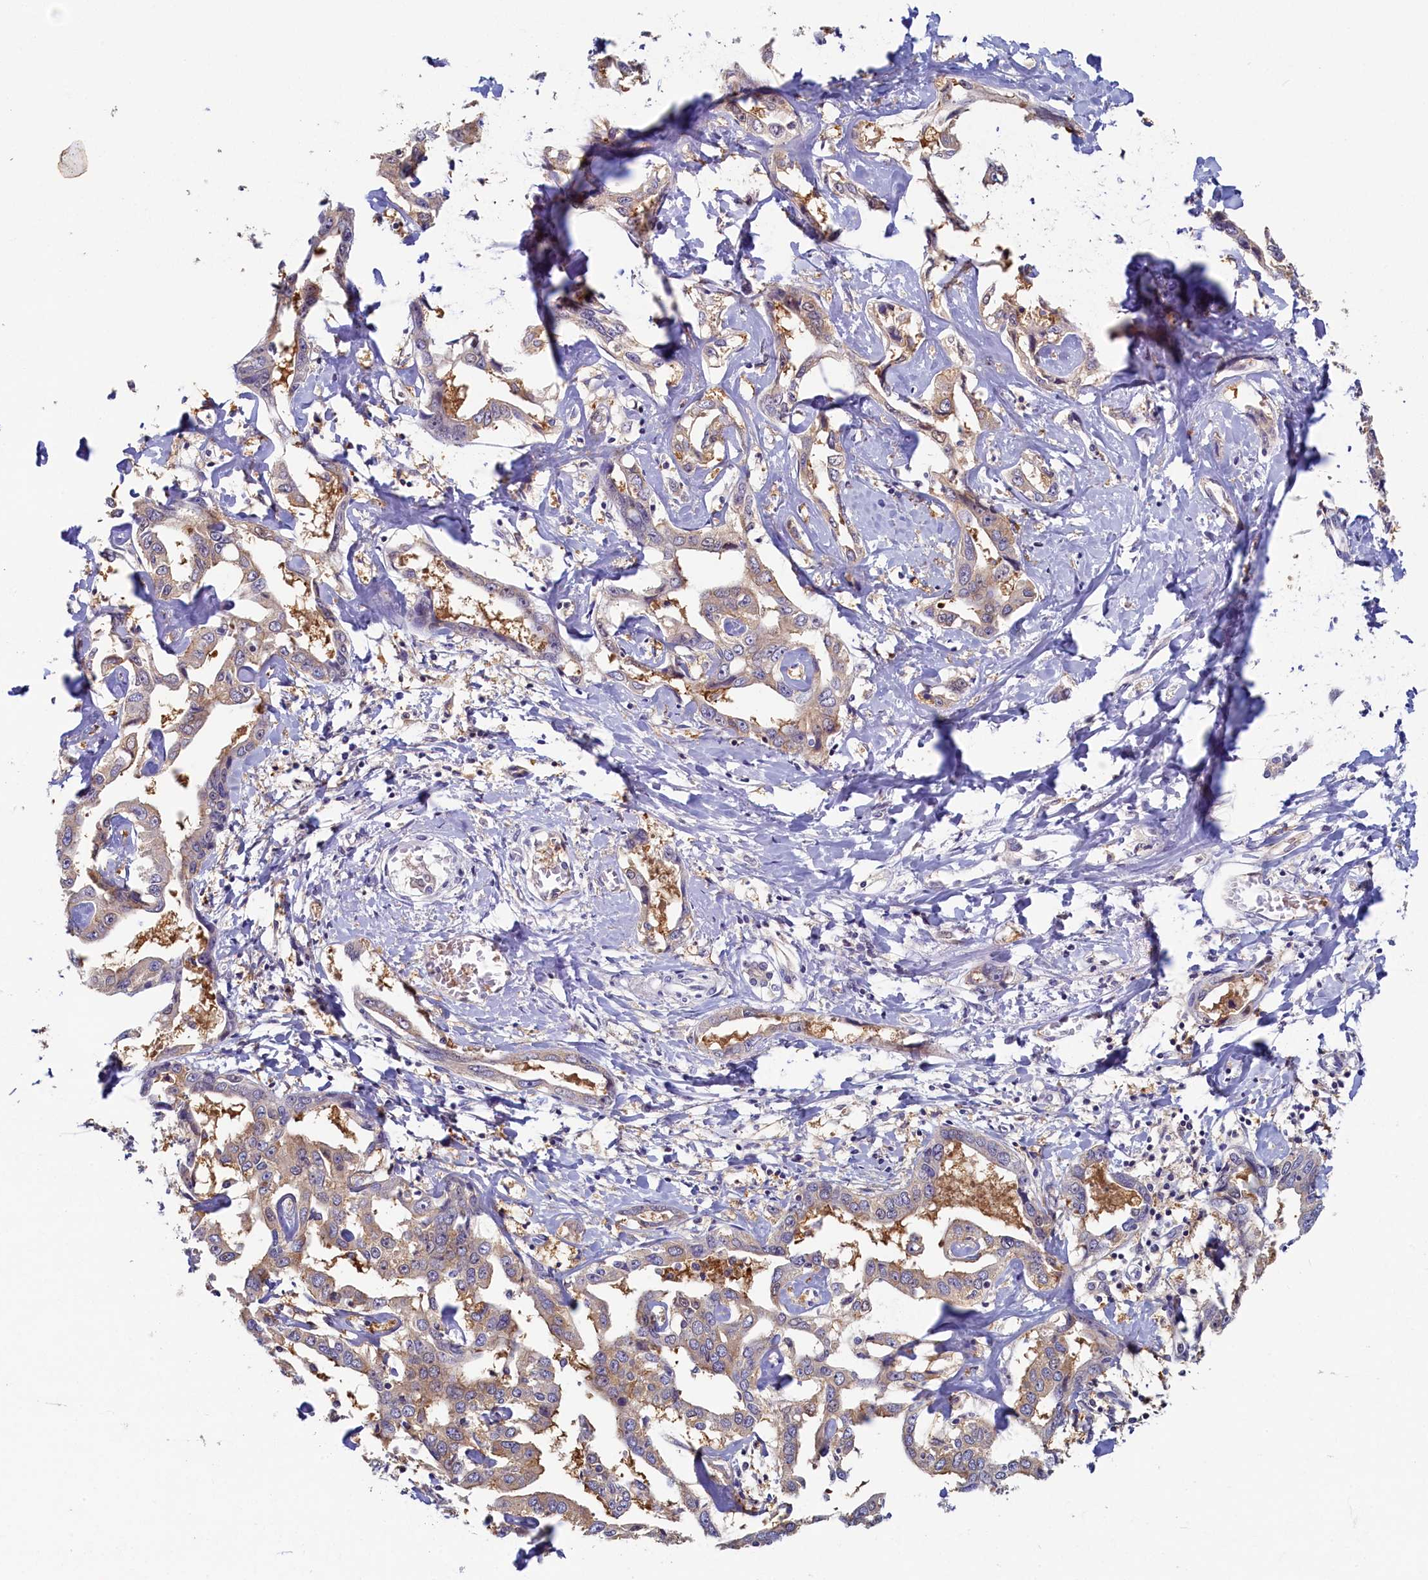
{"staining": {"intensity": "weak", "quantity": ">75%", "location": "cytoplasmic/membranous"}, "tissue": "liver cancer", "cell_type": "Tumor cells", "image_type": "cancer", "snomed": [{"axis": "morphology", "description": "Cholangiocarcinoma"}, {"axis": "topography", "description": "Liver"}], "caption": "Immunohistochemistry (IHC) image of neoplastic tissue: human liver cholangiocarcinoma stained using immunohistochemistry (IHC) displays low levels of weak protein expression localized specifically in the cytoplasmic/membranous of tumor cells, appearing as a cytoplasmic/membranous brown color.", "gene": "TIMM8B", "patient": {"sex": "male", "age": 59}}